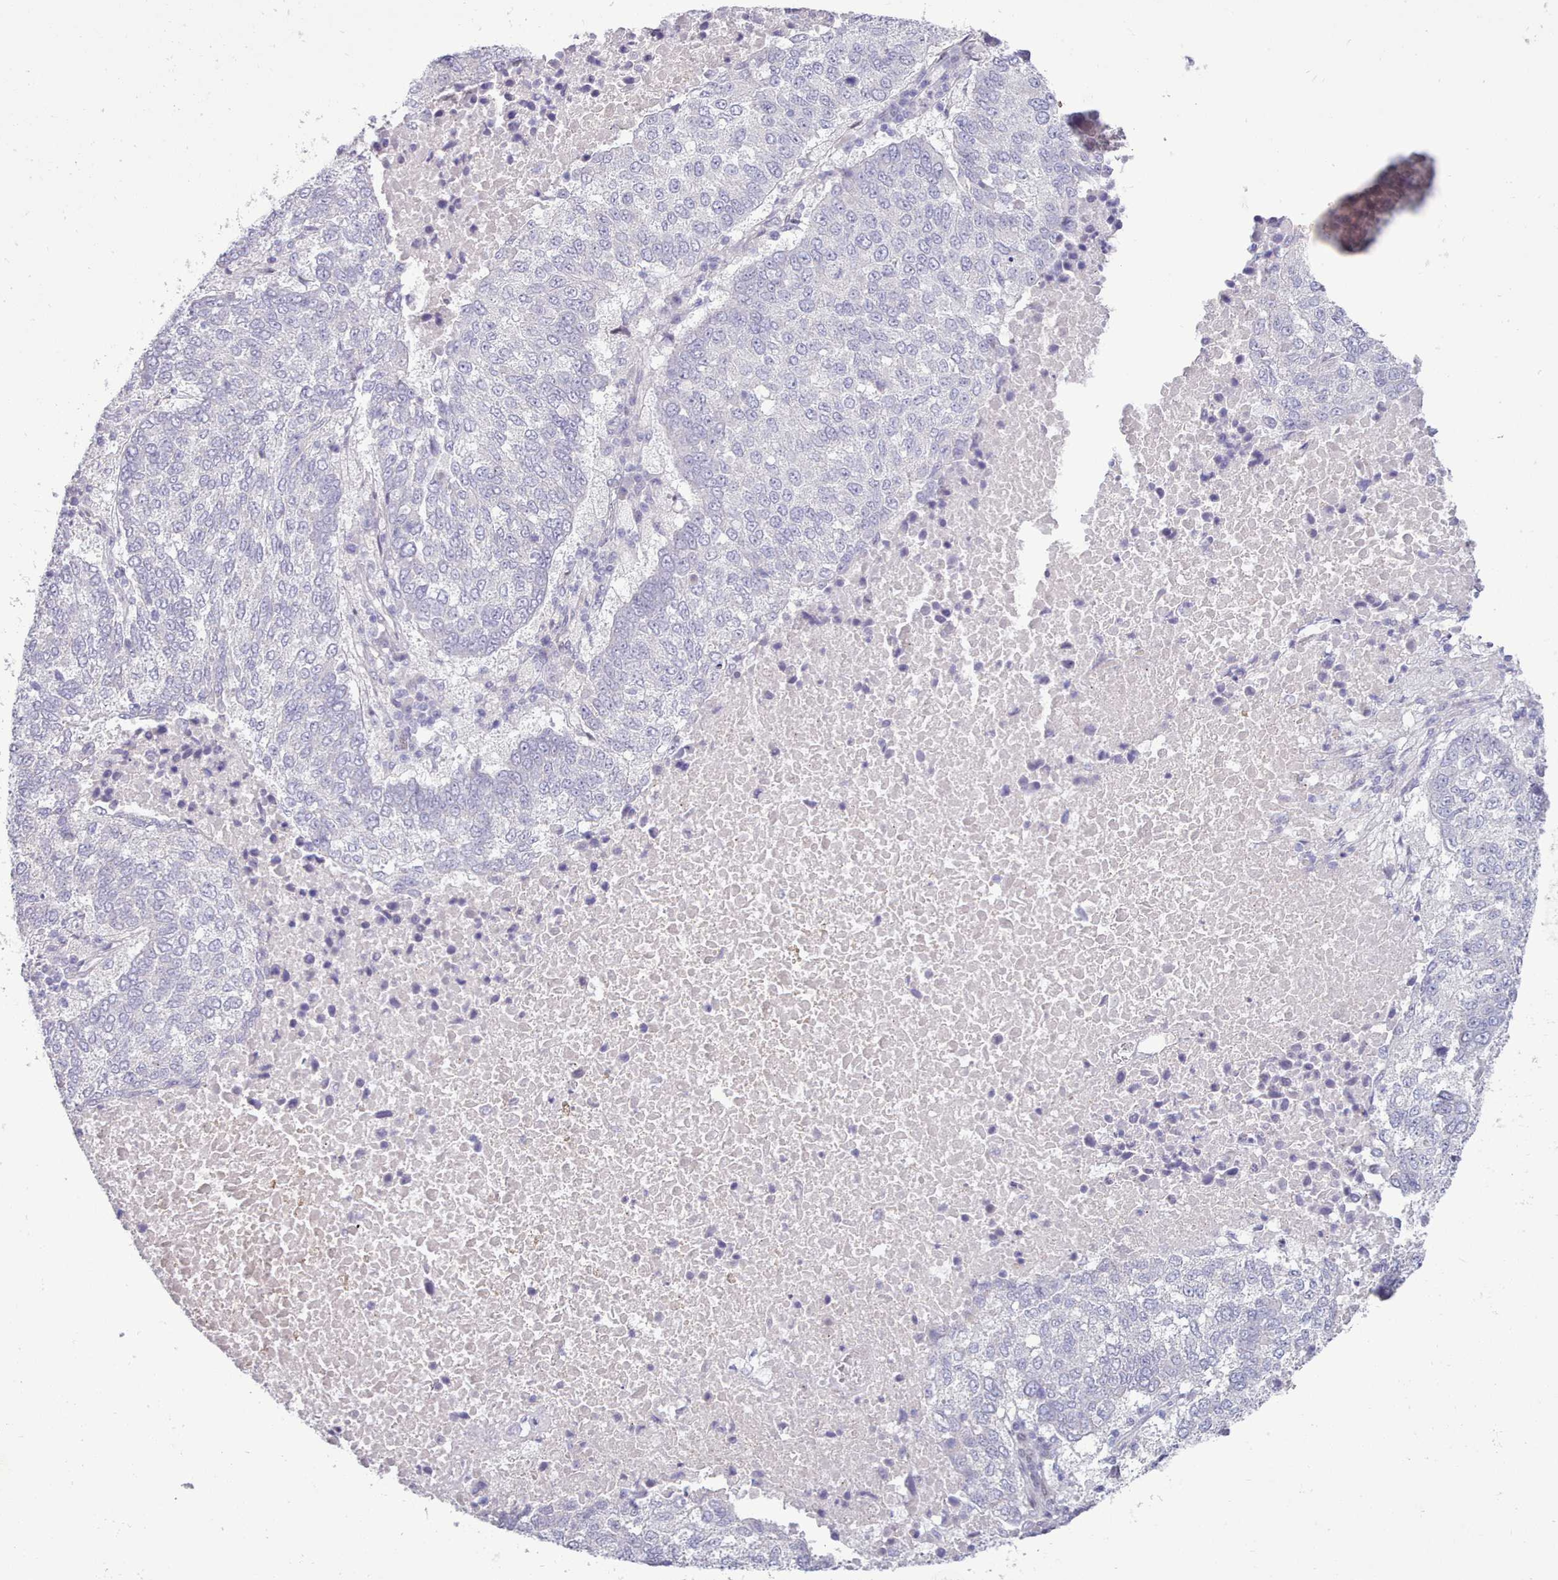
{"staining": {"intensity": "negative", "quantity": "none", "location": "none"}, "tissue": "lung cancer", "cell_type": "Tumor cells", "image_type": "cancer", "snomed": [{"axis": "morphology", "description": "Squamous cell carcinoma, NOS"}, {"axis": "topography", "description": "Lung"}], "caption": "Tumor cells show no significant protein expression in squamous cell carcinoma (lung).", "gene": "TMEM253", "patient": {"sex": "male", "age": 73}}